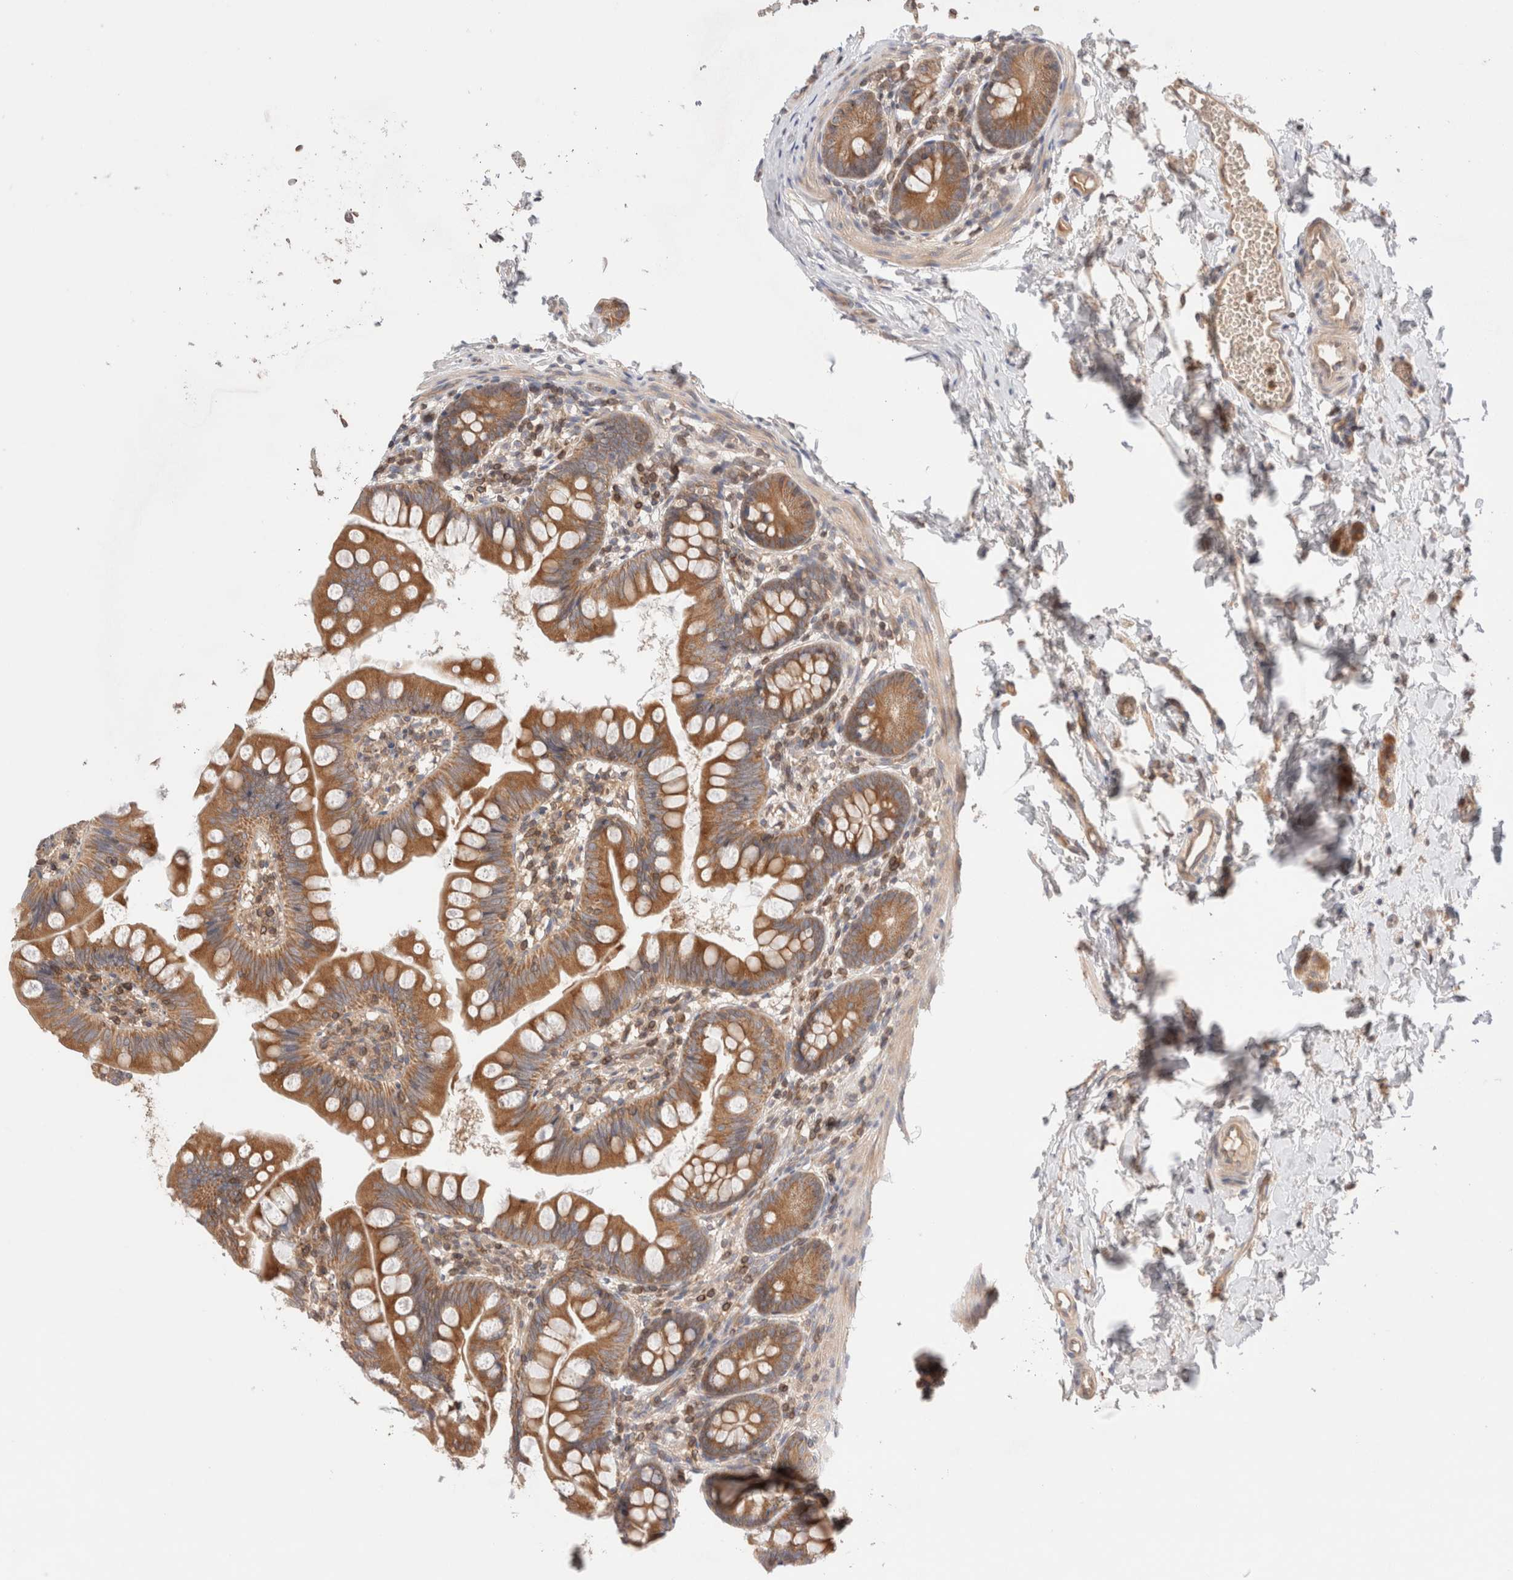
{"staining": {"intensity": "moderate", "quantity": ">75%", "location": "cytoplasmic/membranous"}, "tissue": "small intestine", "cell_type": "Glandular cells", "image_type": "normal", "snomed": [{"axis": "morphology", "description": "Normal tissue, NOS"}, {"axis": "topography", "description": "Small intestine"}], "caption": "IHC (DAB) staining of normal small intestine reveals moderate cytoplasmic/membranous protein positivity in approximately >75% of glandular cells. (Brightfield microscopy of DAB IHC at high magnification).", "gene": "SIKE1", "patient": {"sex": "male", "age": 7}}